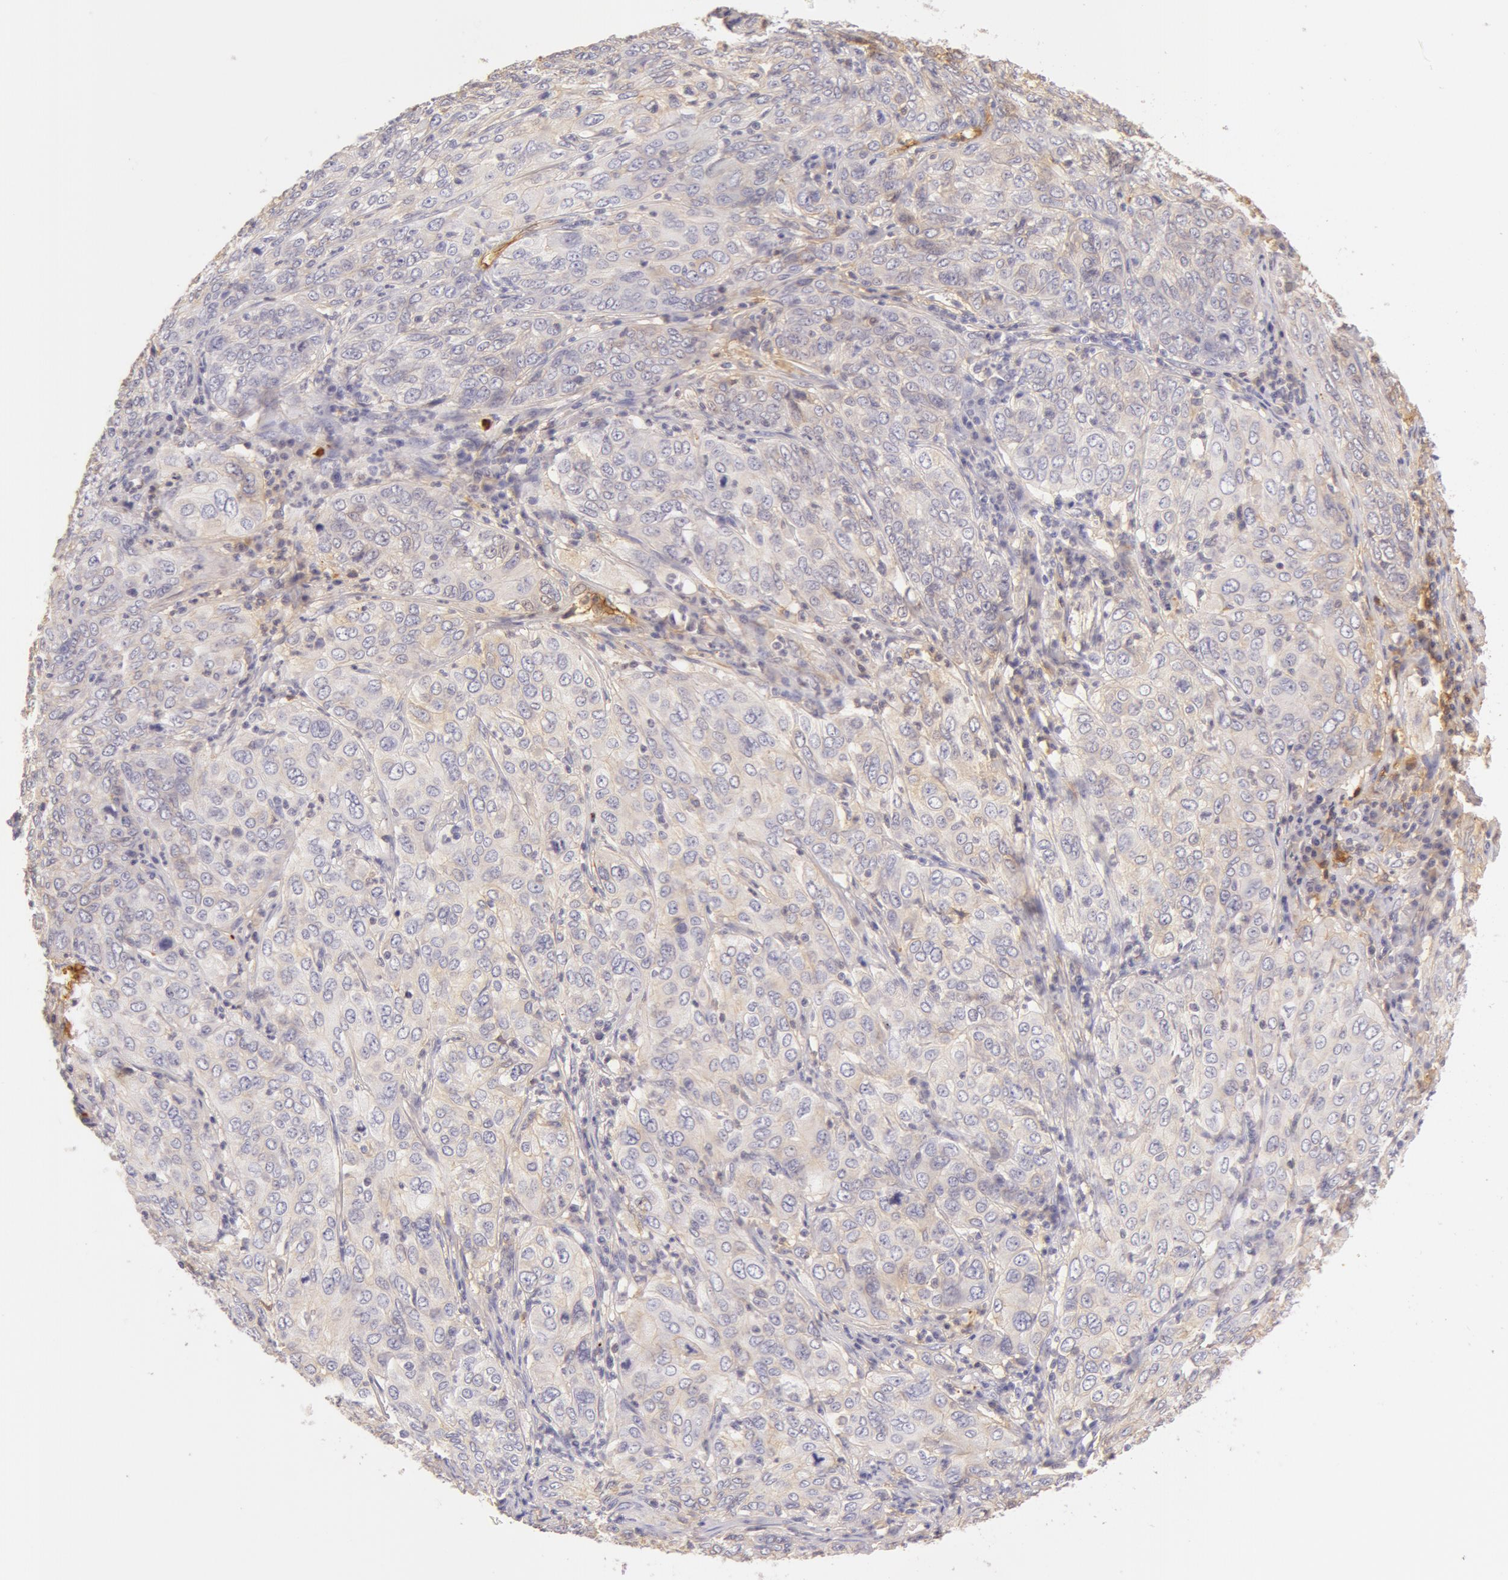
{"staining": {"intensity": "negative", "quantity": "none", "location": "none"}, "tissue": "cervical cancer", "cell_type": "Tumor cells", "image_type": "cancer", "snomed": [{"axis": "morphology", "description": "Squamous cell carcinoma, NOS"}, {"axis": "topography", "description": "Cervix"}], "caption": "Tumor cells show no significant staining in cervical cancer.", "gene": "AHSG", "patient": {"sex": "female", "age": 38}}